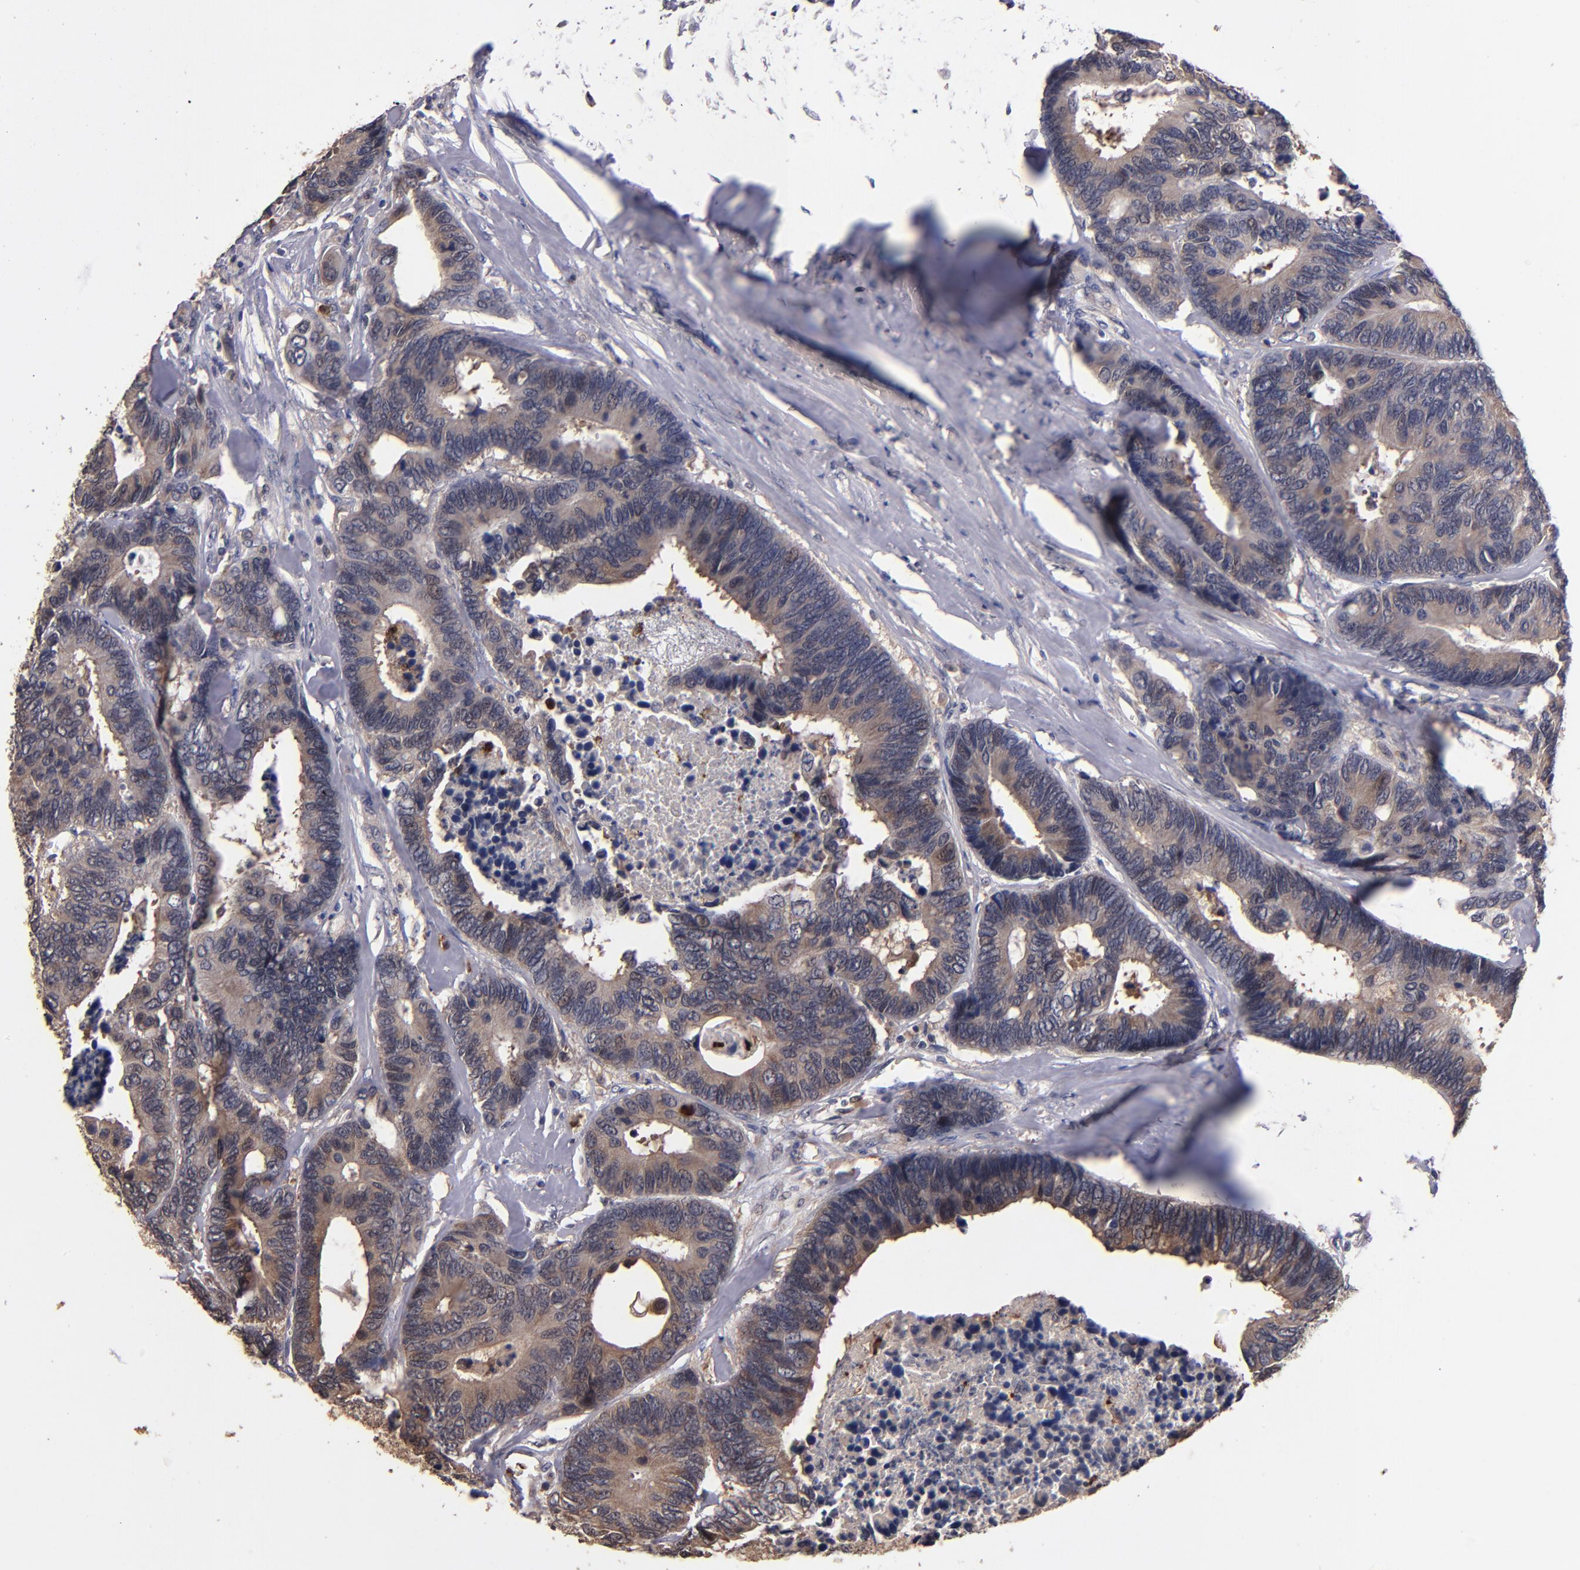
{"staining": {"intensity": "weak", "quantity": ">75%", "location": "cytoplasmic/membranous"}, "tissue": "colorectal cancer", "cell_type": "Tumor cells", "image_type": "cancer", "snomed": [{"axis": "morphology", "description": "Adenocarcinoma, NOS"}, {"axis": "topography", "description": "Rectum"}], "caption": "Immunohistochemical staining of adenocarcinoma (colorectal) exhibits low levels of weak cytoplasmic/membranous protein positivity in approximately >75% of tumor cells.", "gene": "TTLL12", "patient": {"sex": "male", "age": 55}}